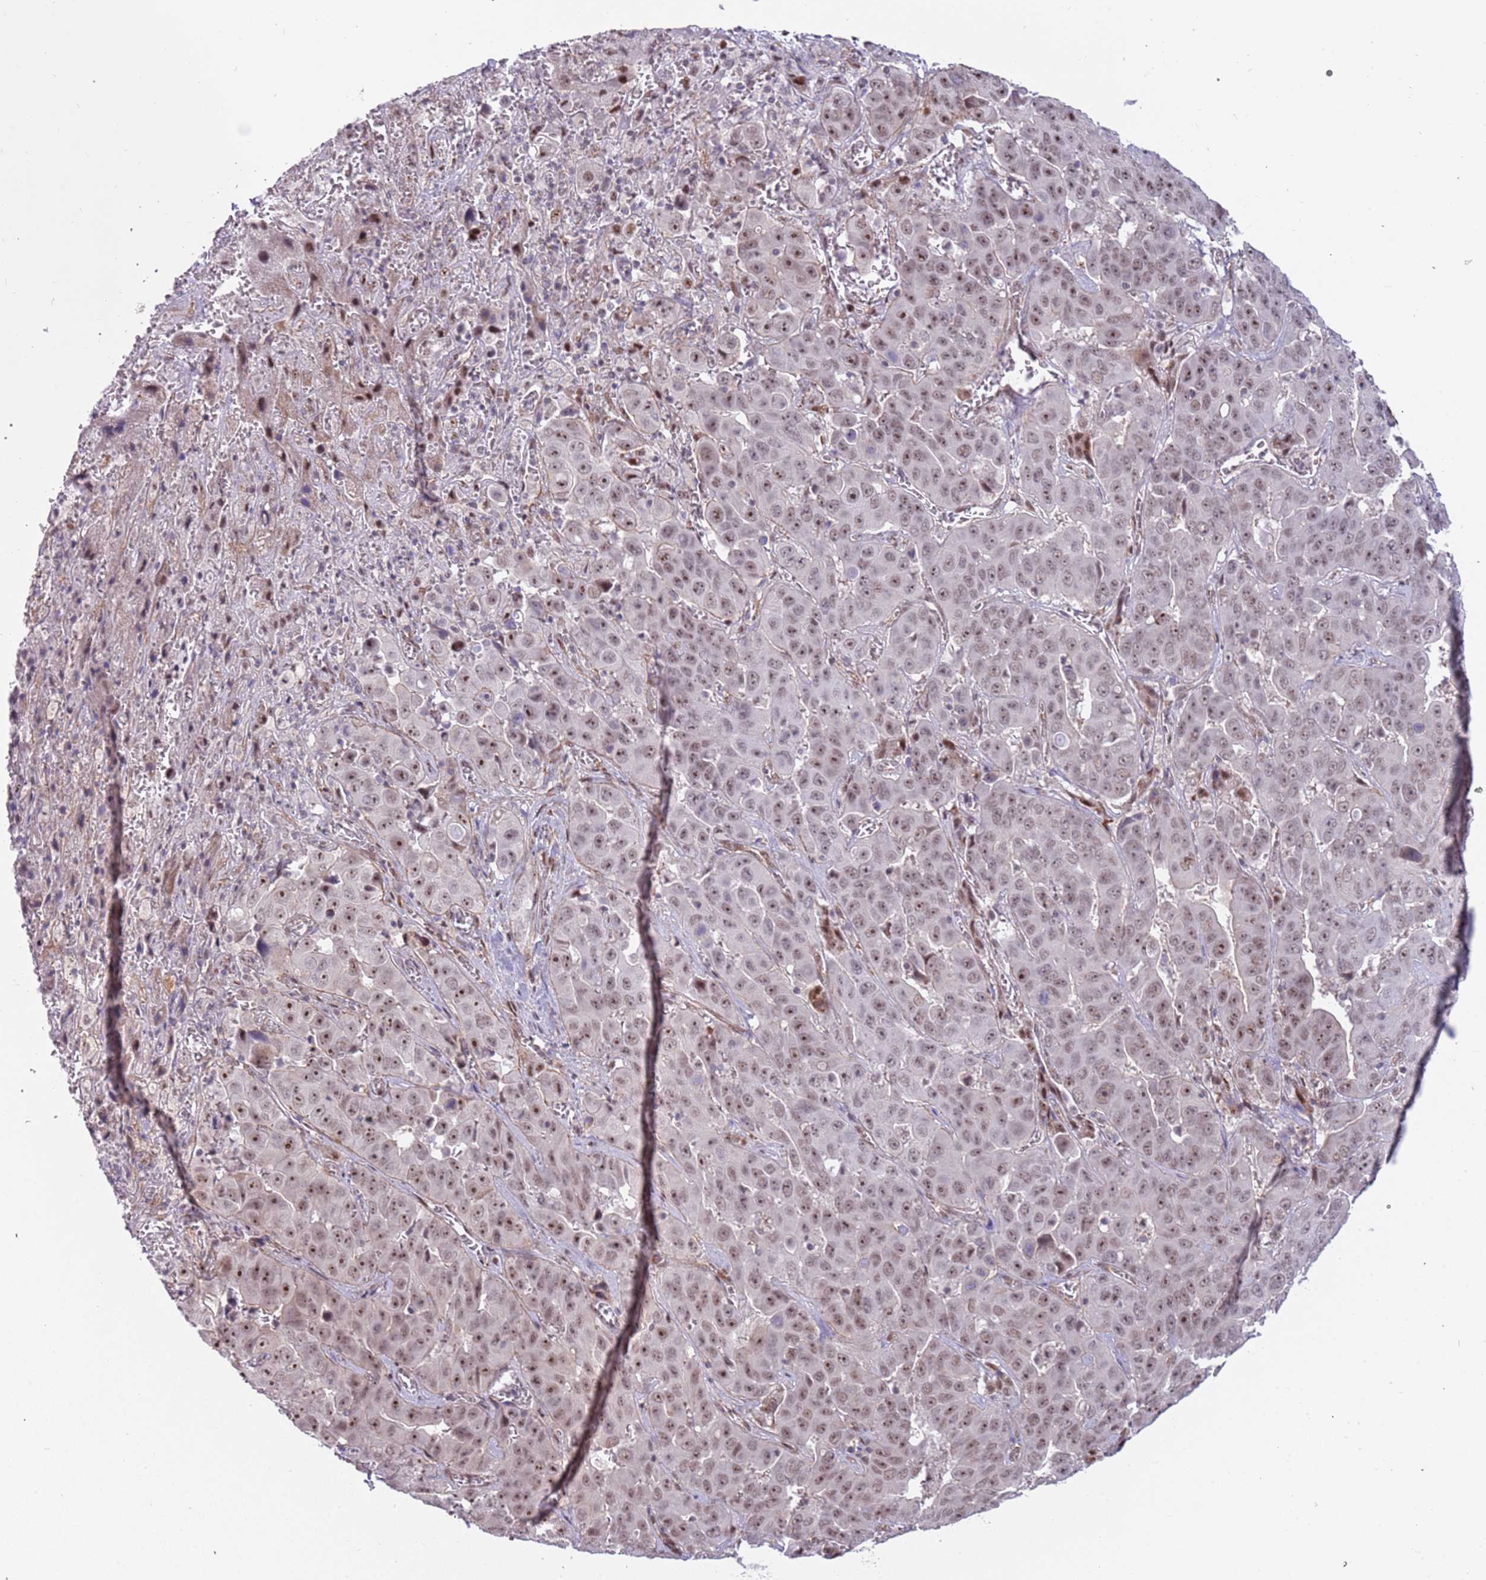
{"staining": {"intensity": "moderate", "quantity": ">75%", "location": "nuclear"}, "tissue": "liver cancer", "cell_type": "Tumor cells", "image_type": "cancer", "snomed": [{"axis": "morphology", "description": "Cholangiocarcinoma"}, {"axis": "topography", "description": "Liver"}], "caption": "Tumor cells exhibit medium levels of moderate nuclear positivity in about >75% of cells in human liver cancer (cholangiocarcinoma).", "gene": "LRMDA", "patient": {"sex": "female", "age": 52}}